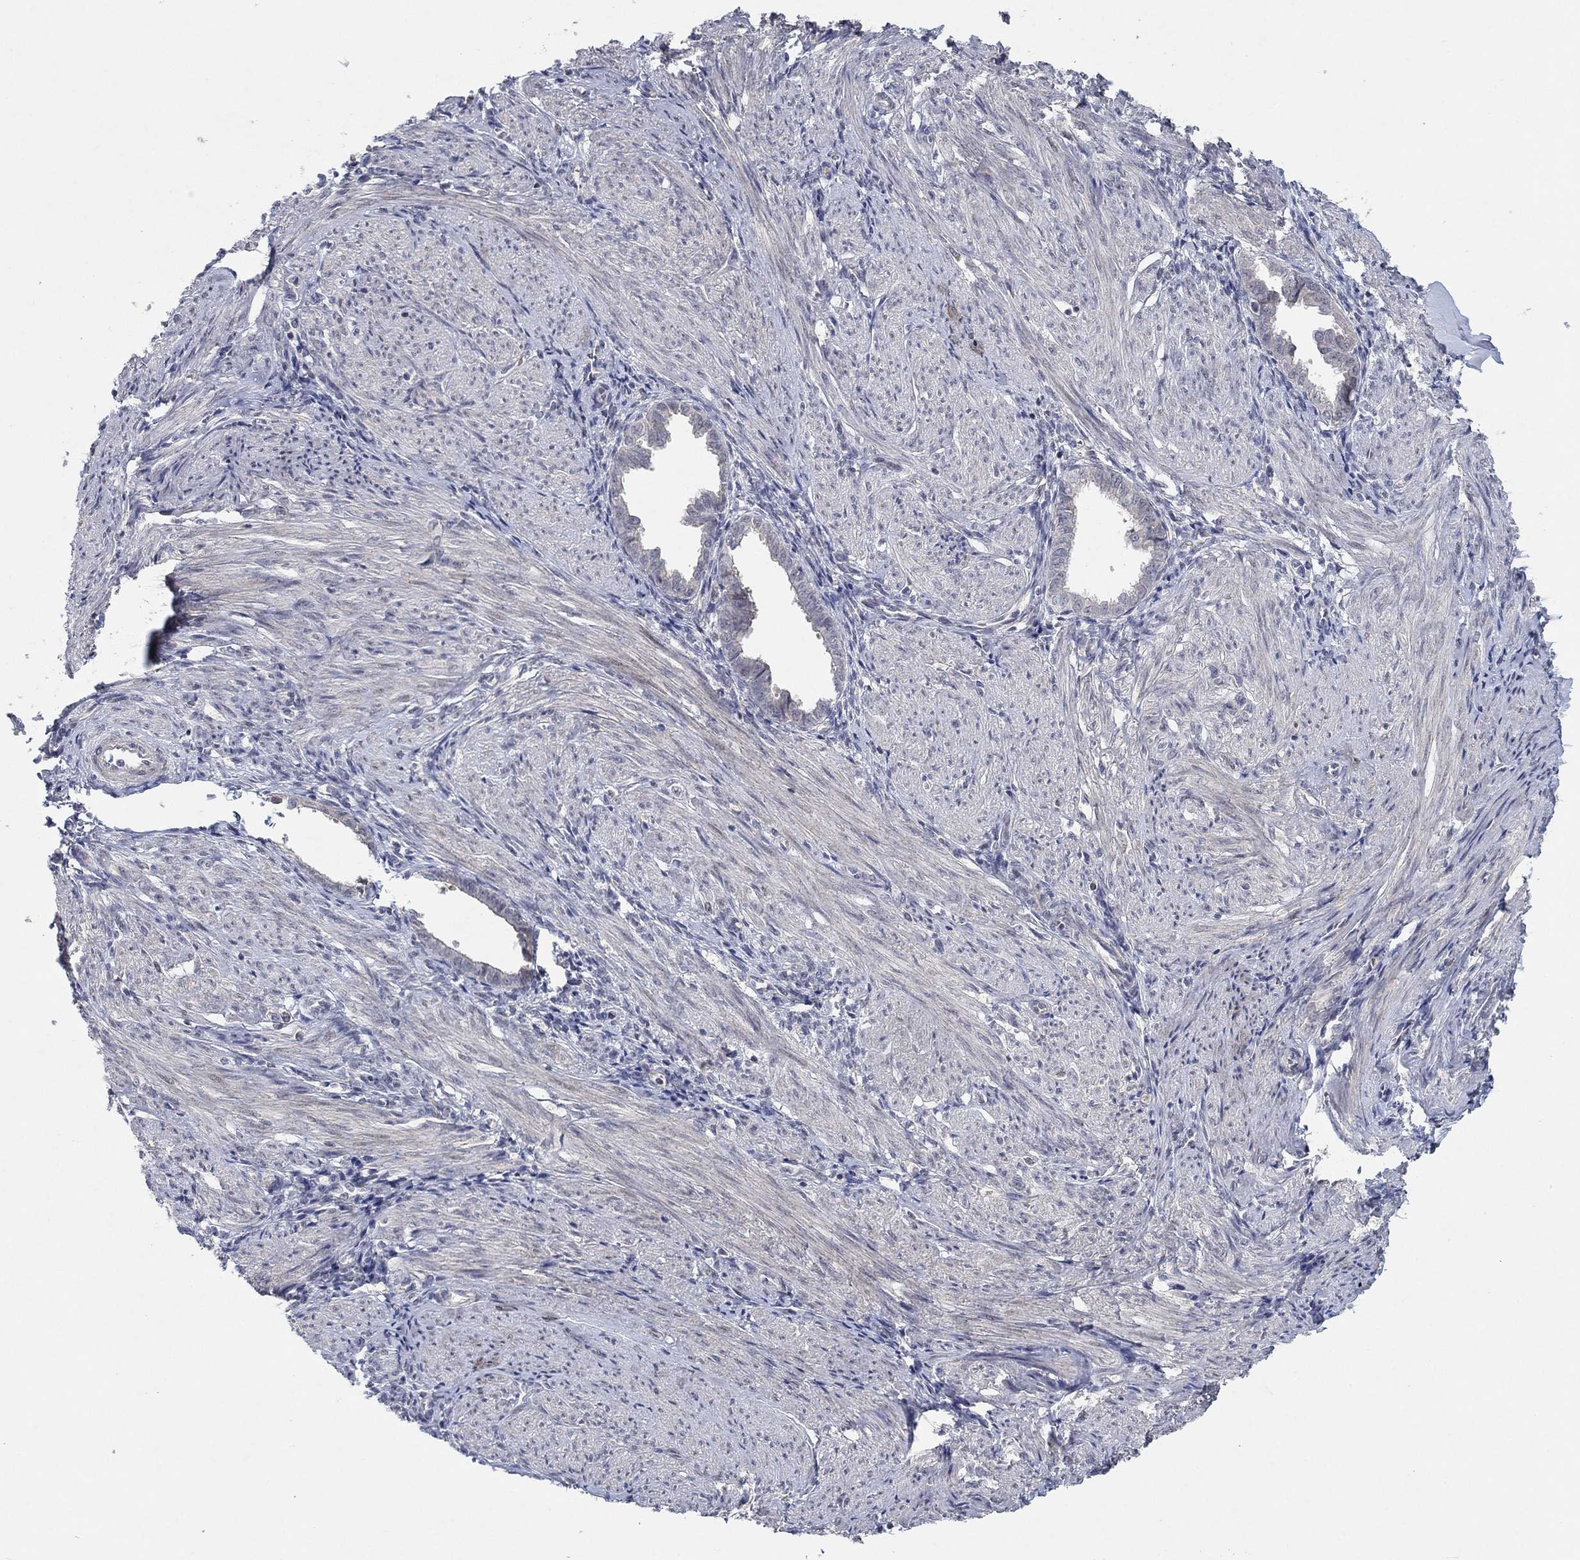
{"staining": {"intensity": "negative", "quantity": "none", "location": "none"}, "tissue": "endometrium", "cell_type": "Cells in endometrial stroma", "image_type": "normal", "snomed": [{"axis": "morphology", "description": "Normal tissue, NOS"}, {"axis": "topography", "description": "Endometrium"}], "caption": "Benign endometrium was stained to show a protein in brown. There is no significant expression in cells in endometrial stroma. The staining is performed using DAB (3,3'-diaminobenzidine) brown chromogen with nuclei counter-stained in using hematoxylin.", "gene": "IL4", "patient": {"sex": "female", "age": 37}}